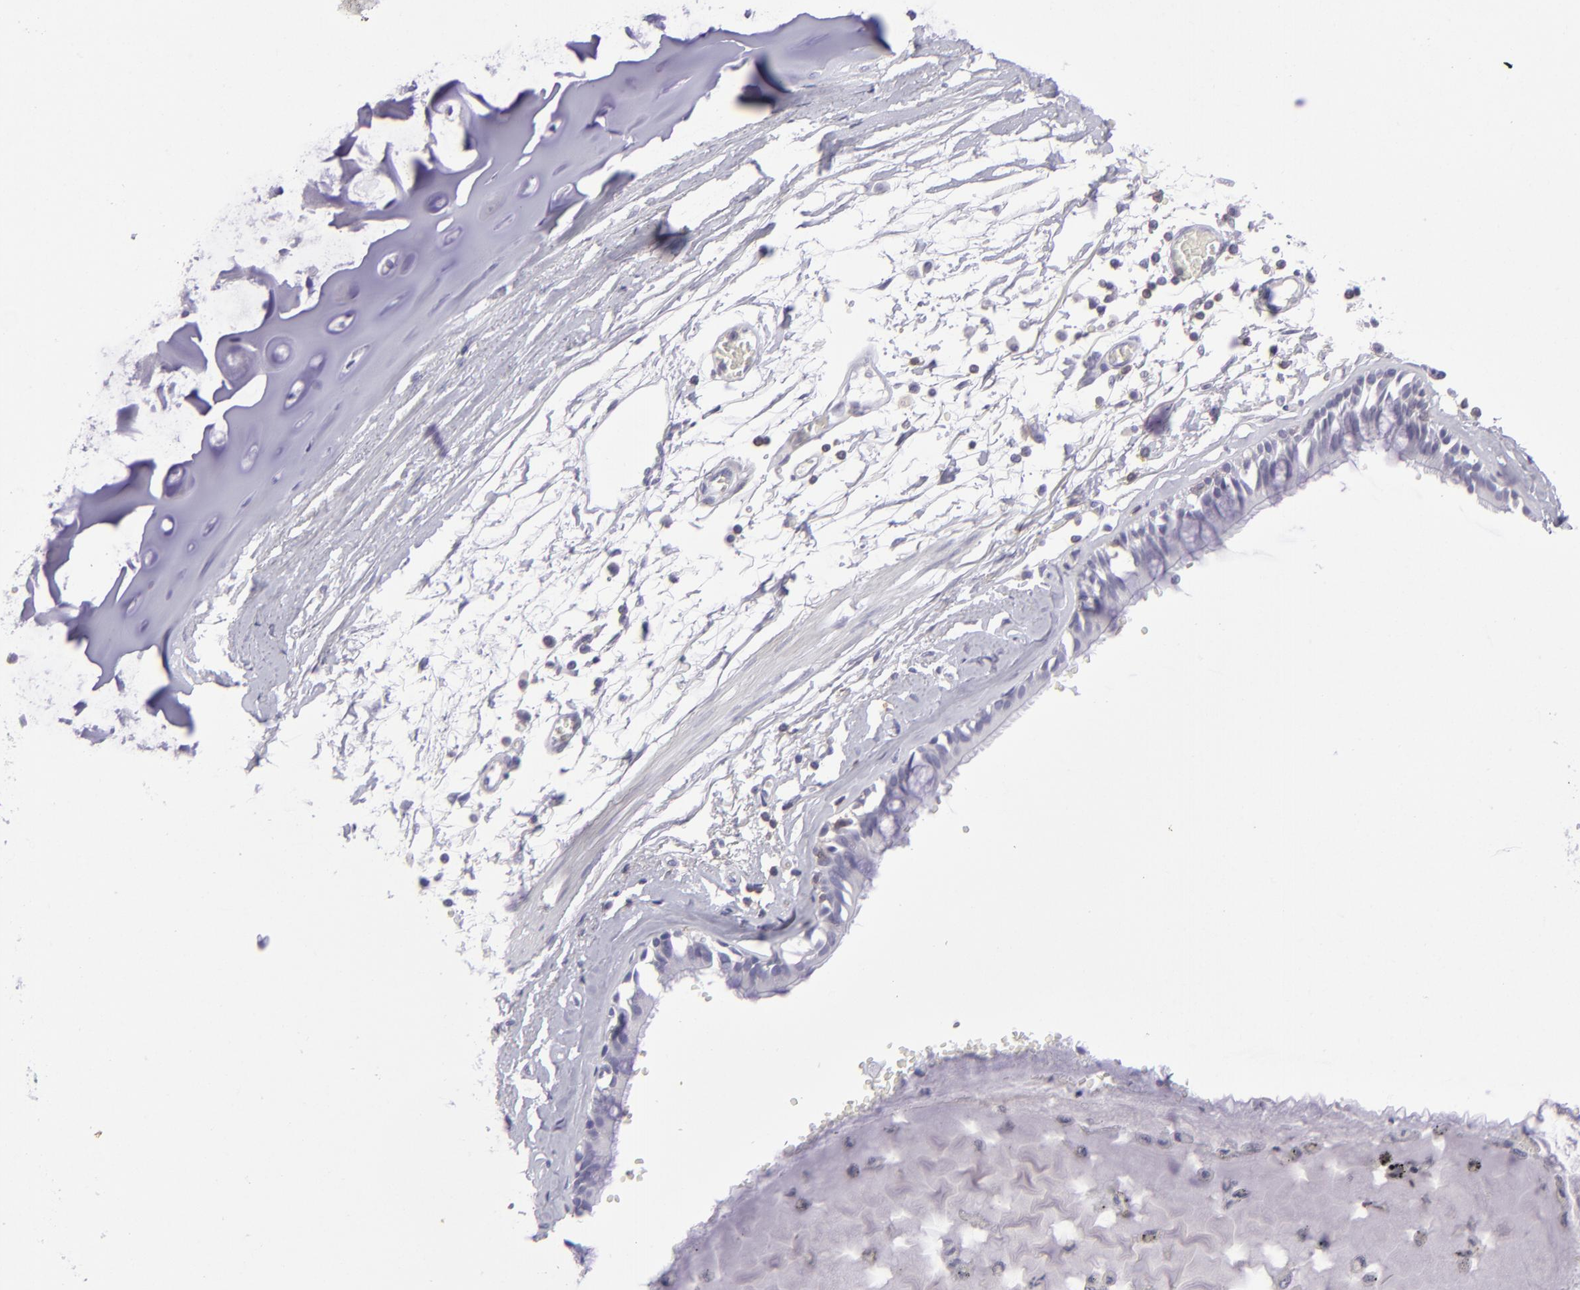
{"staining": {"intensity": "negative", "quantity": "none", "location": "none"}, "tissue": "adipose tissue", "cell_type": "Adipocytes", "image_type": "normal", "snomed": [{"axis": "morphology", "description": "Normal tissue, NOS"}, {"axis": "topography", "description": "Bronchus"}, {"axis": "topography", "description": "Lung"}], "caption": "Protein analysis of unremarkable adipose tissue demonstrates no significant staining in adipocytes.", "gene": "CD48", "patient": {"sex": "female", "age": 56}}